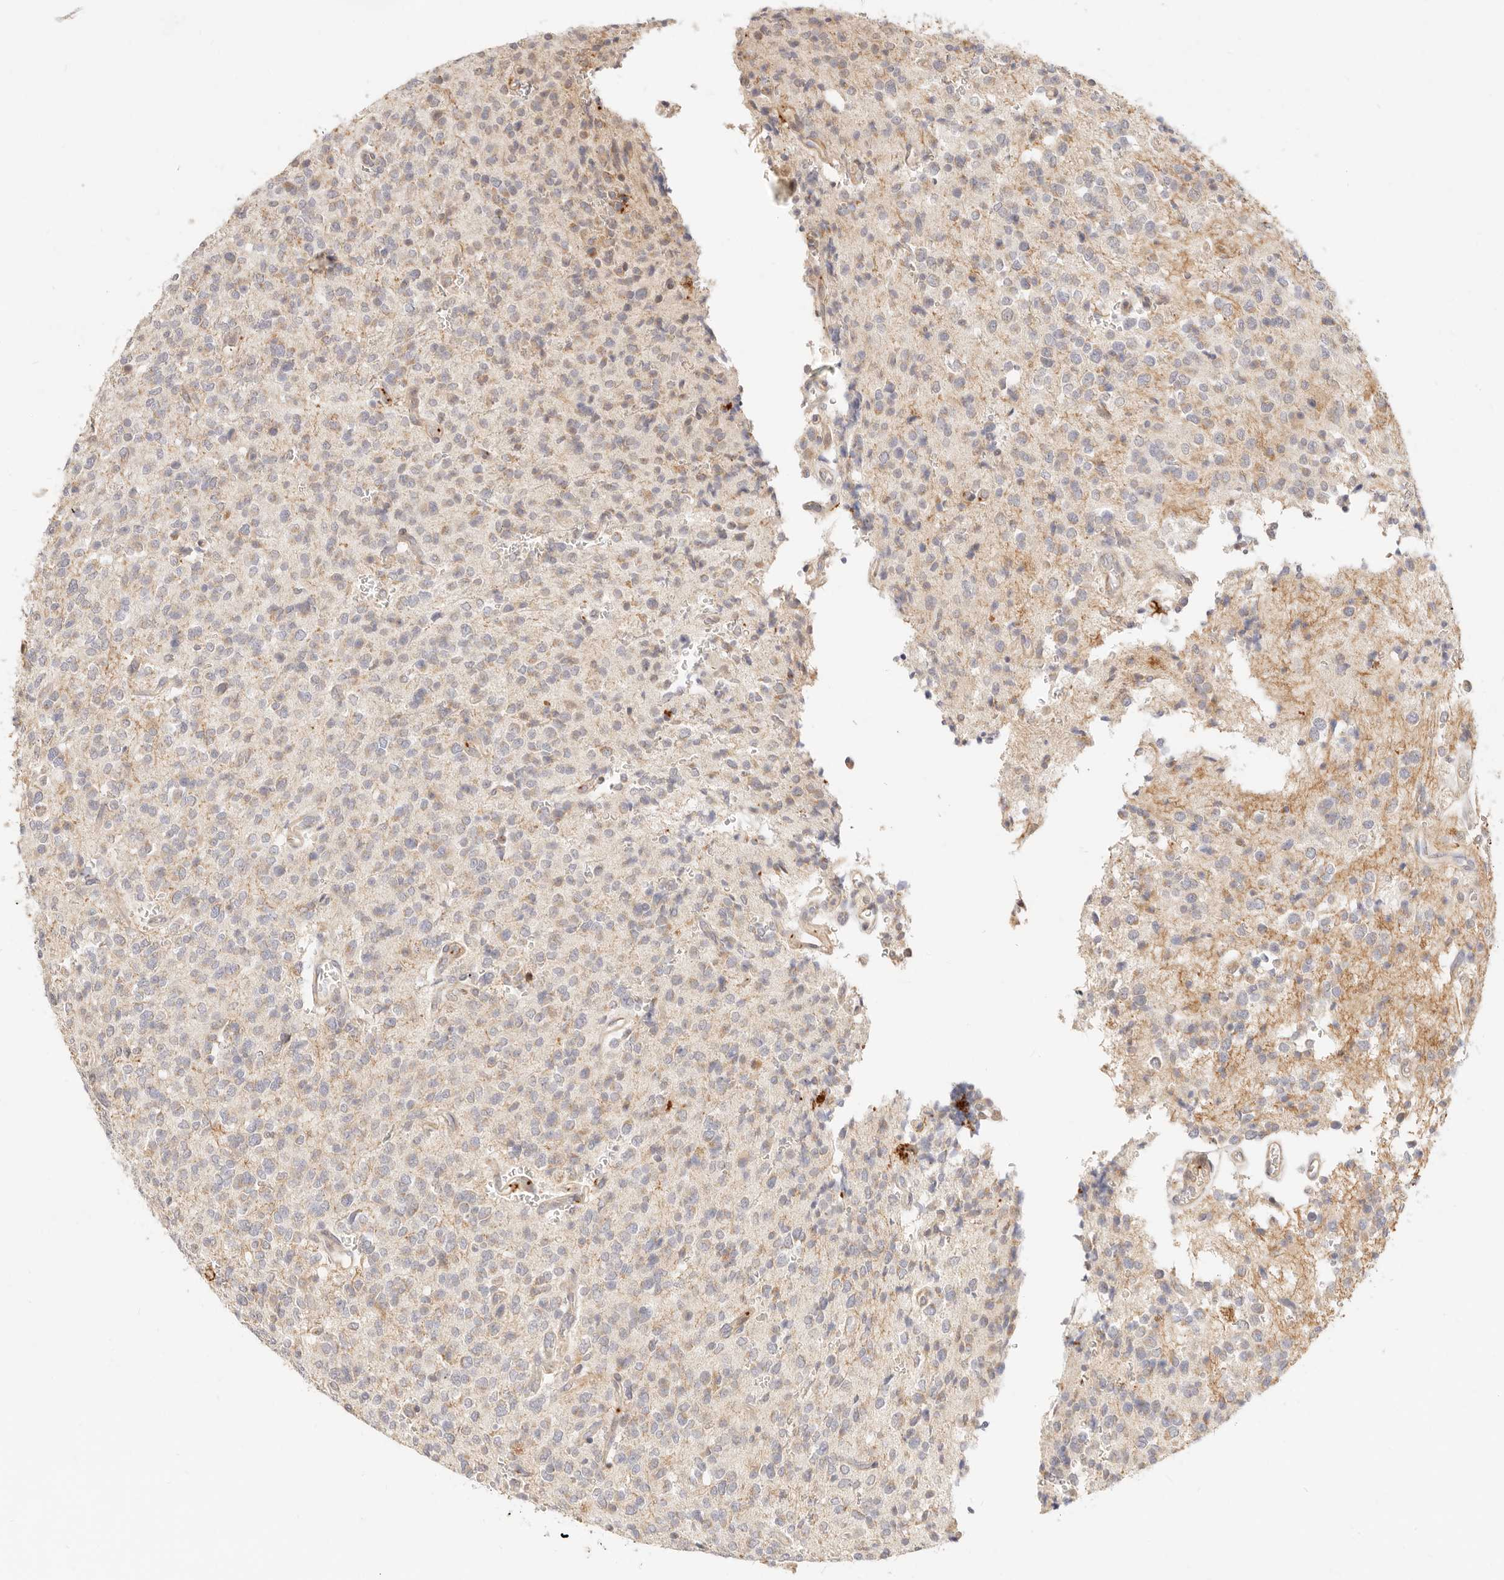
{"staining": {"intensity": "weak", "quantity": "<25%", "location": "cytoplasmic/membranous"}, "tissue": "glioma", "cell_type": "Tumor cells", "image_type": "cancer", "snomed": [{"axis": "morphology", "description": "Glioma, malignant, High grade"}, {"axis": "topography", "description": "Brain"}], "caption": "Tumor cells are negative for protein expression in human malignant glioma (high-grade).", "gene": "UBXN10", "patient": {"sex": "male", "age": 34}}